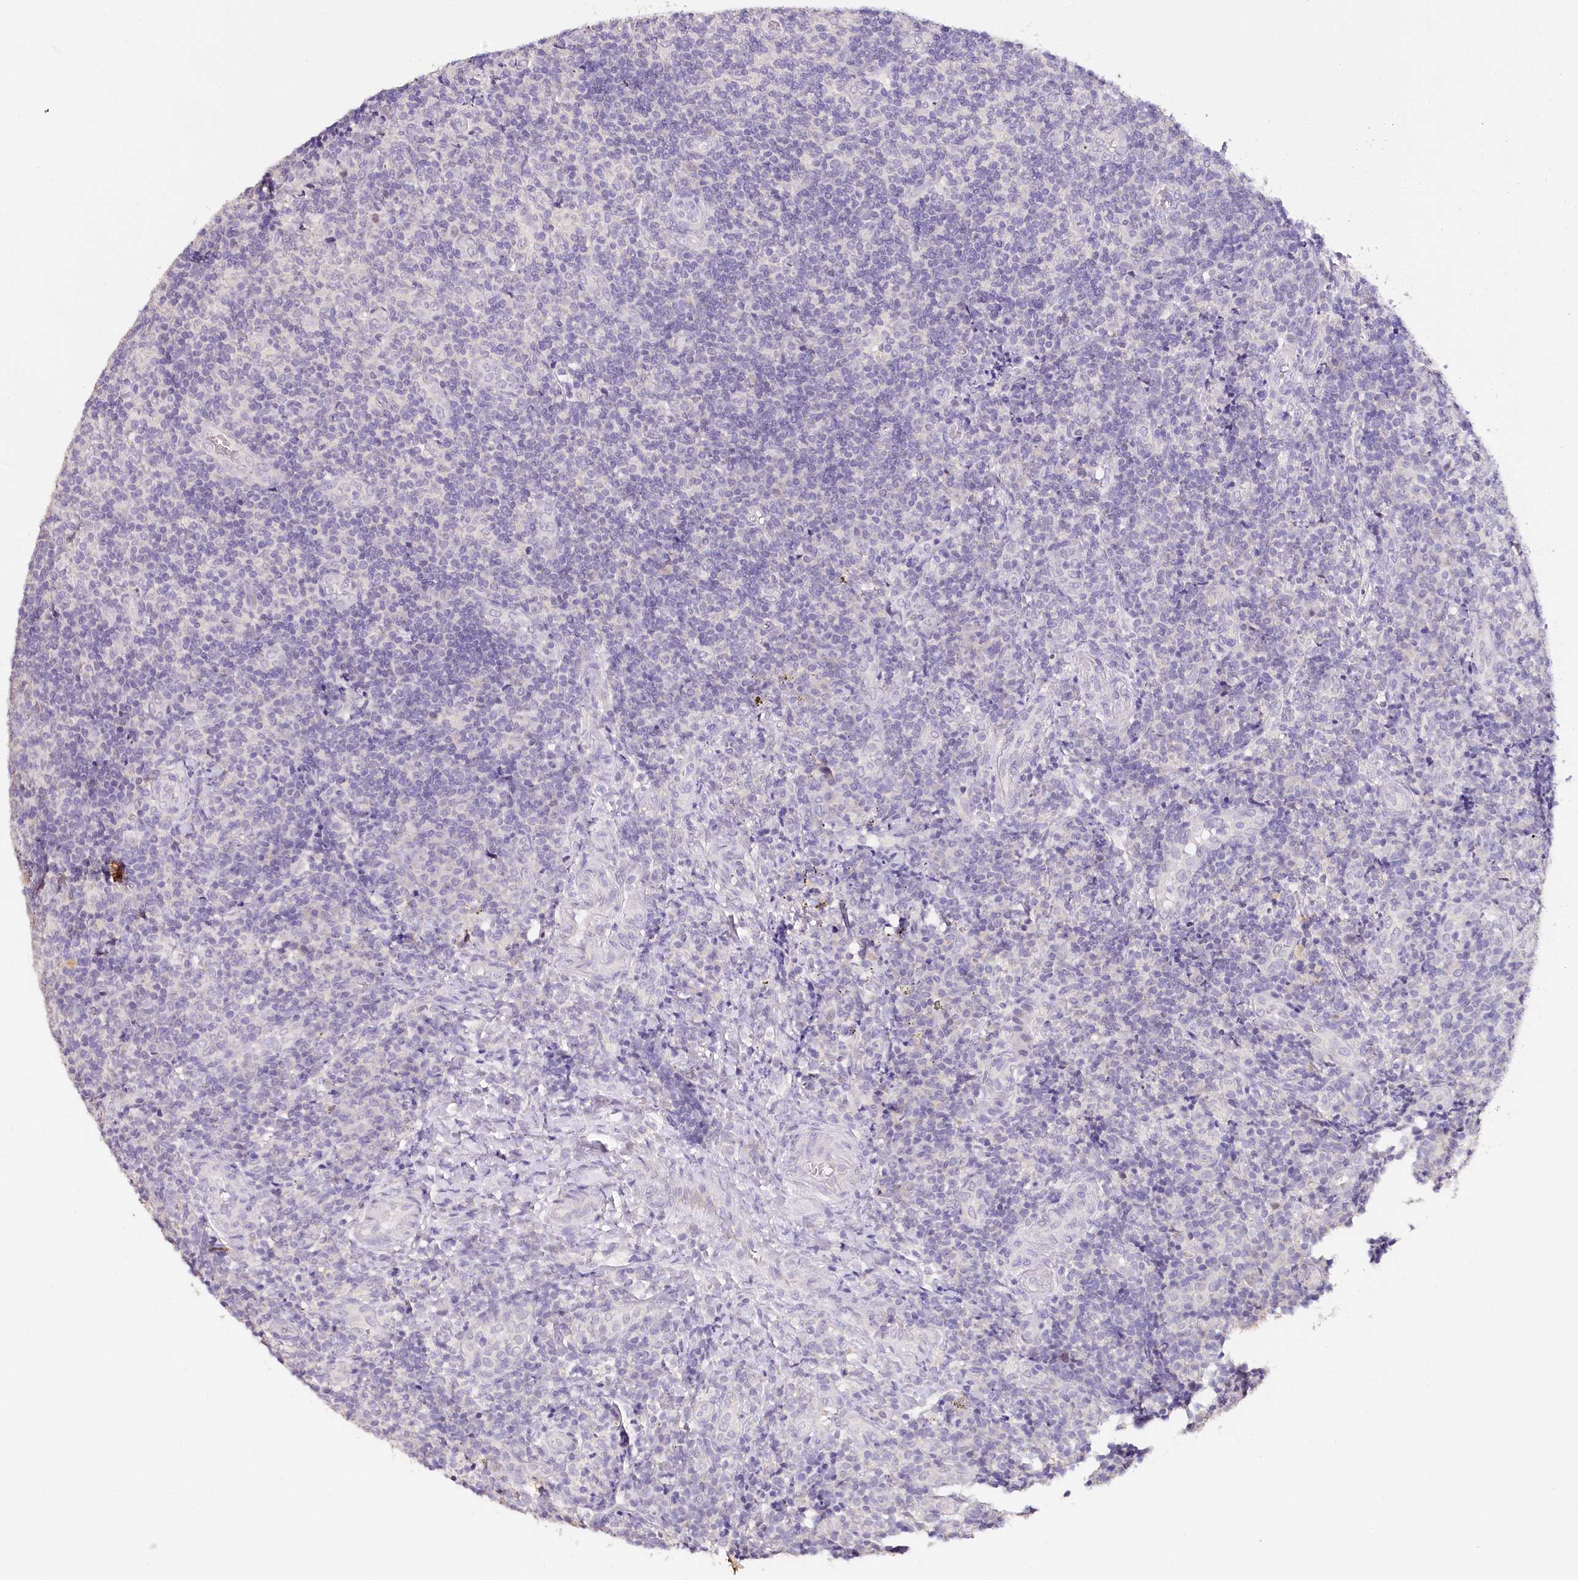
{"staining": {"intensity": "negative", "quantity": "none", "location": "none"}, "tissue": "tonsil", "cell_type": "Germinal center cells", "image_type": "normal", "snomed": [{"axis": "morphology", "description": "Normal tissue, NOS"}, {"axis": "topography", "description": "Tonsil"}], "caption": "A micrograph of tonsil stained for a protein reveals no brown staining in germinal center cells. (Immunohistochemistry (ihc), brightfield microscopy, high magnification).", "gene": "TP53", "patient": {"sex": "female", "age": 19}}